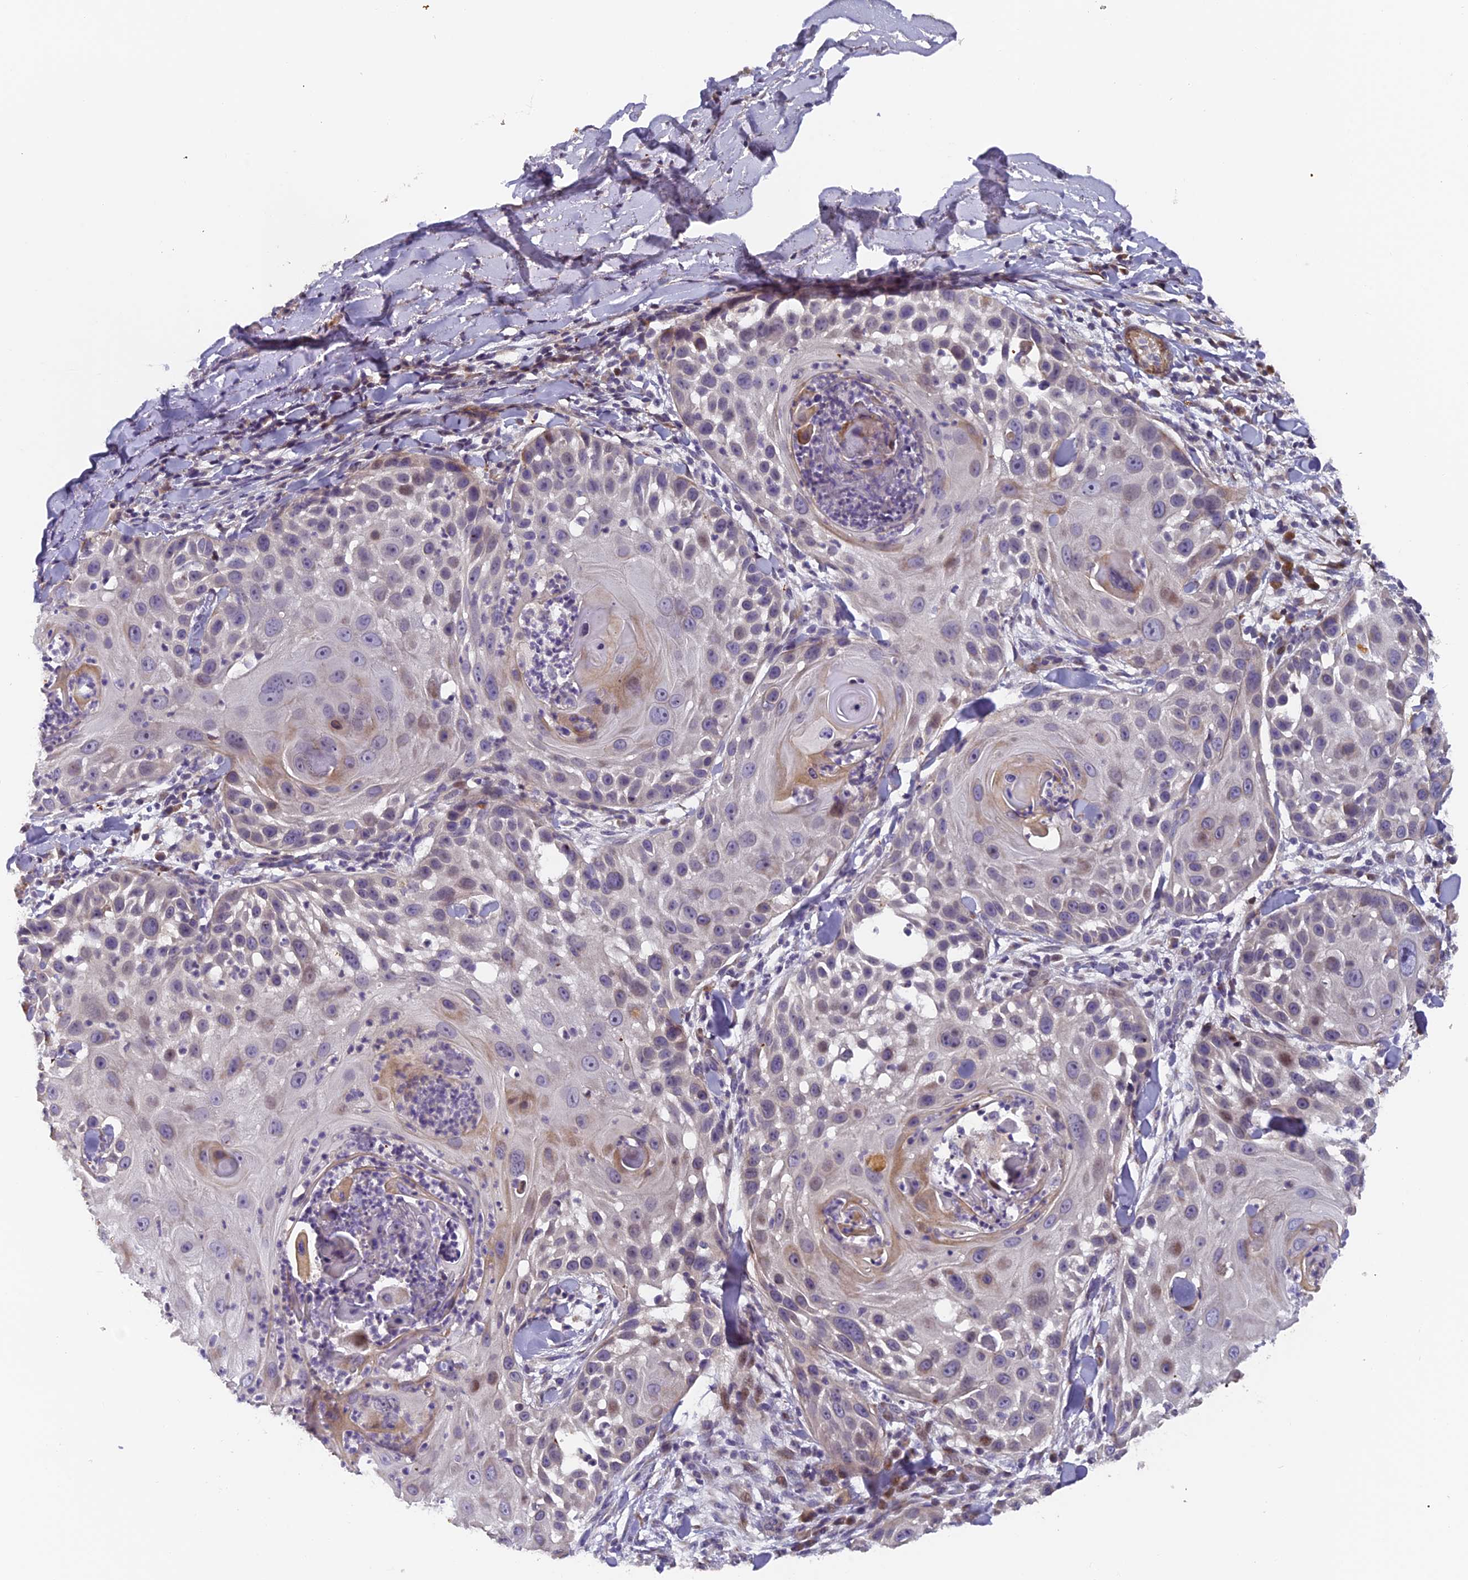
{"staining": {"intensity": "moderate", "quantity": "<25%", "location": "cytoplasmic/membranous,nuclear"}, "tissue": "skin cancer", "cell_type": "Tumor cells", "image_type": "cancer", "snomed": [{"axis": "morphology", "description": "Squamous cell carcinoma, NOS"}, {"axis": "topography", "description": "Skin"}], "caption": "Protein expression analysis of skin squamous cell carcinoma exhibits moderate cytoplasmic/membranous and nuclear staining in about <25% of tumor cells.", "gene": "RAB28", "patient": {"sex": "female", "age": 44}}